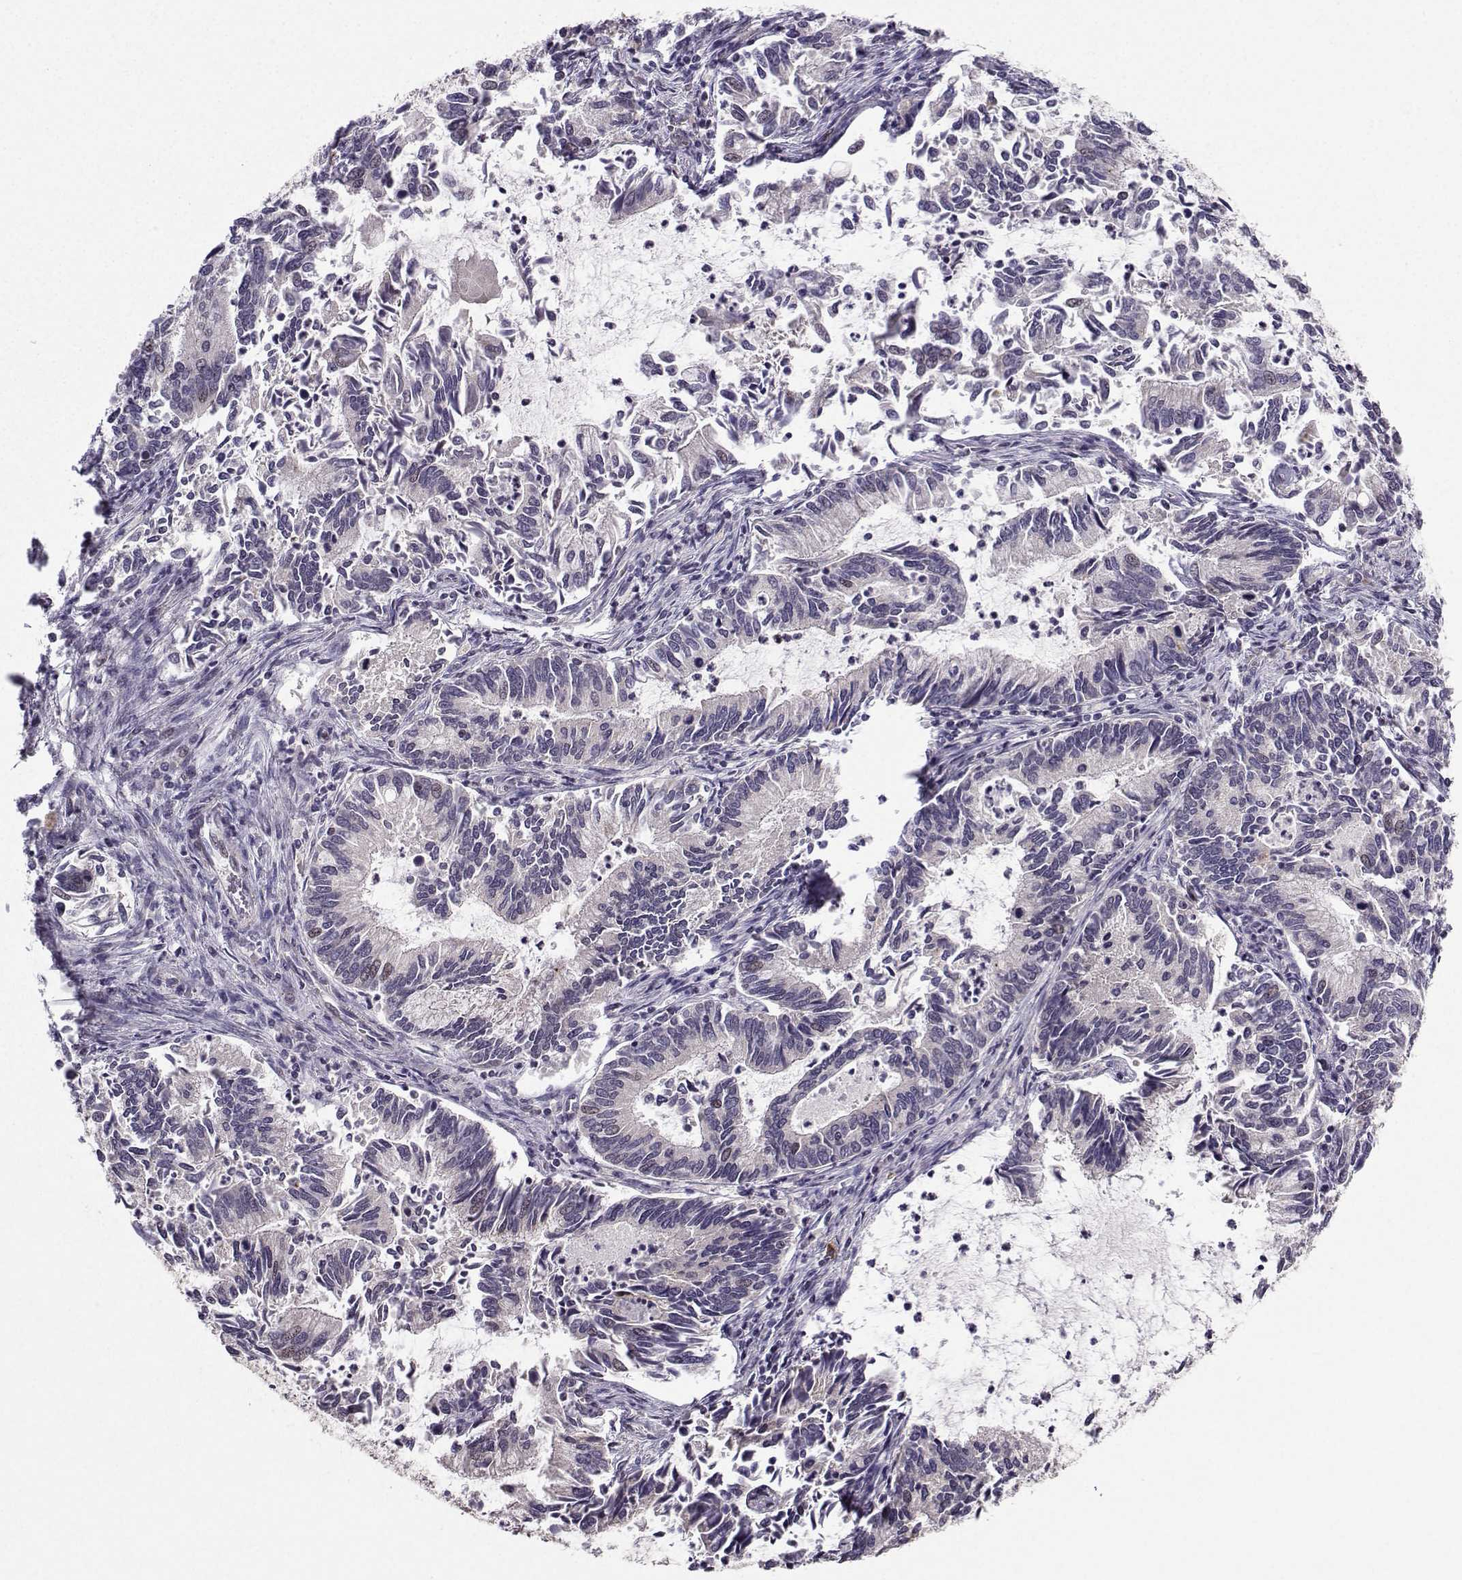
{"staining": {"intensity": "negative", "quantity": "none", "location": "none"}, "tissue": "cervical cancer", "cell_type": "Tumor cells", "image_type": "cancer", "snomed": [{"axis": "morphology", "description": "Adenocarcinoma, NOS"}, {"axis": "topography", "description": "Cervix"}], "caption": "The photomicrograph exhibits no significant positivity in tumor cells of adenocarcinoma (cervical).", "gene": "NECAB3", "patient": {"sex": "female", "age": 42}}